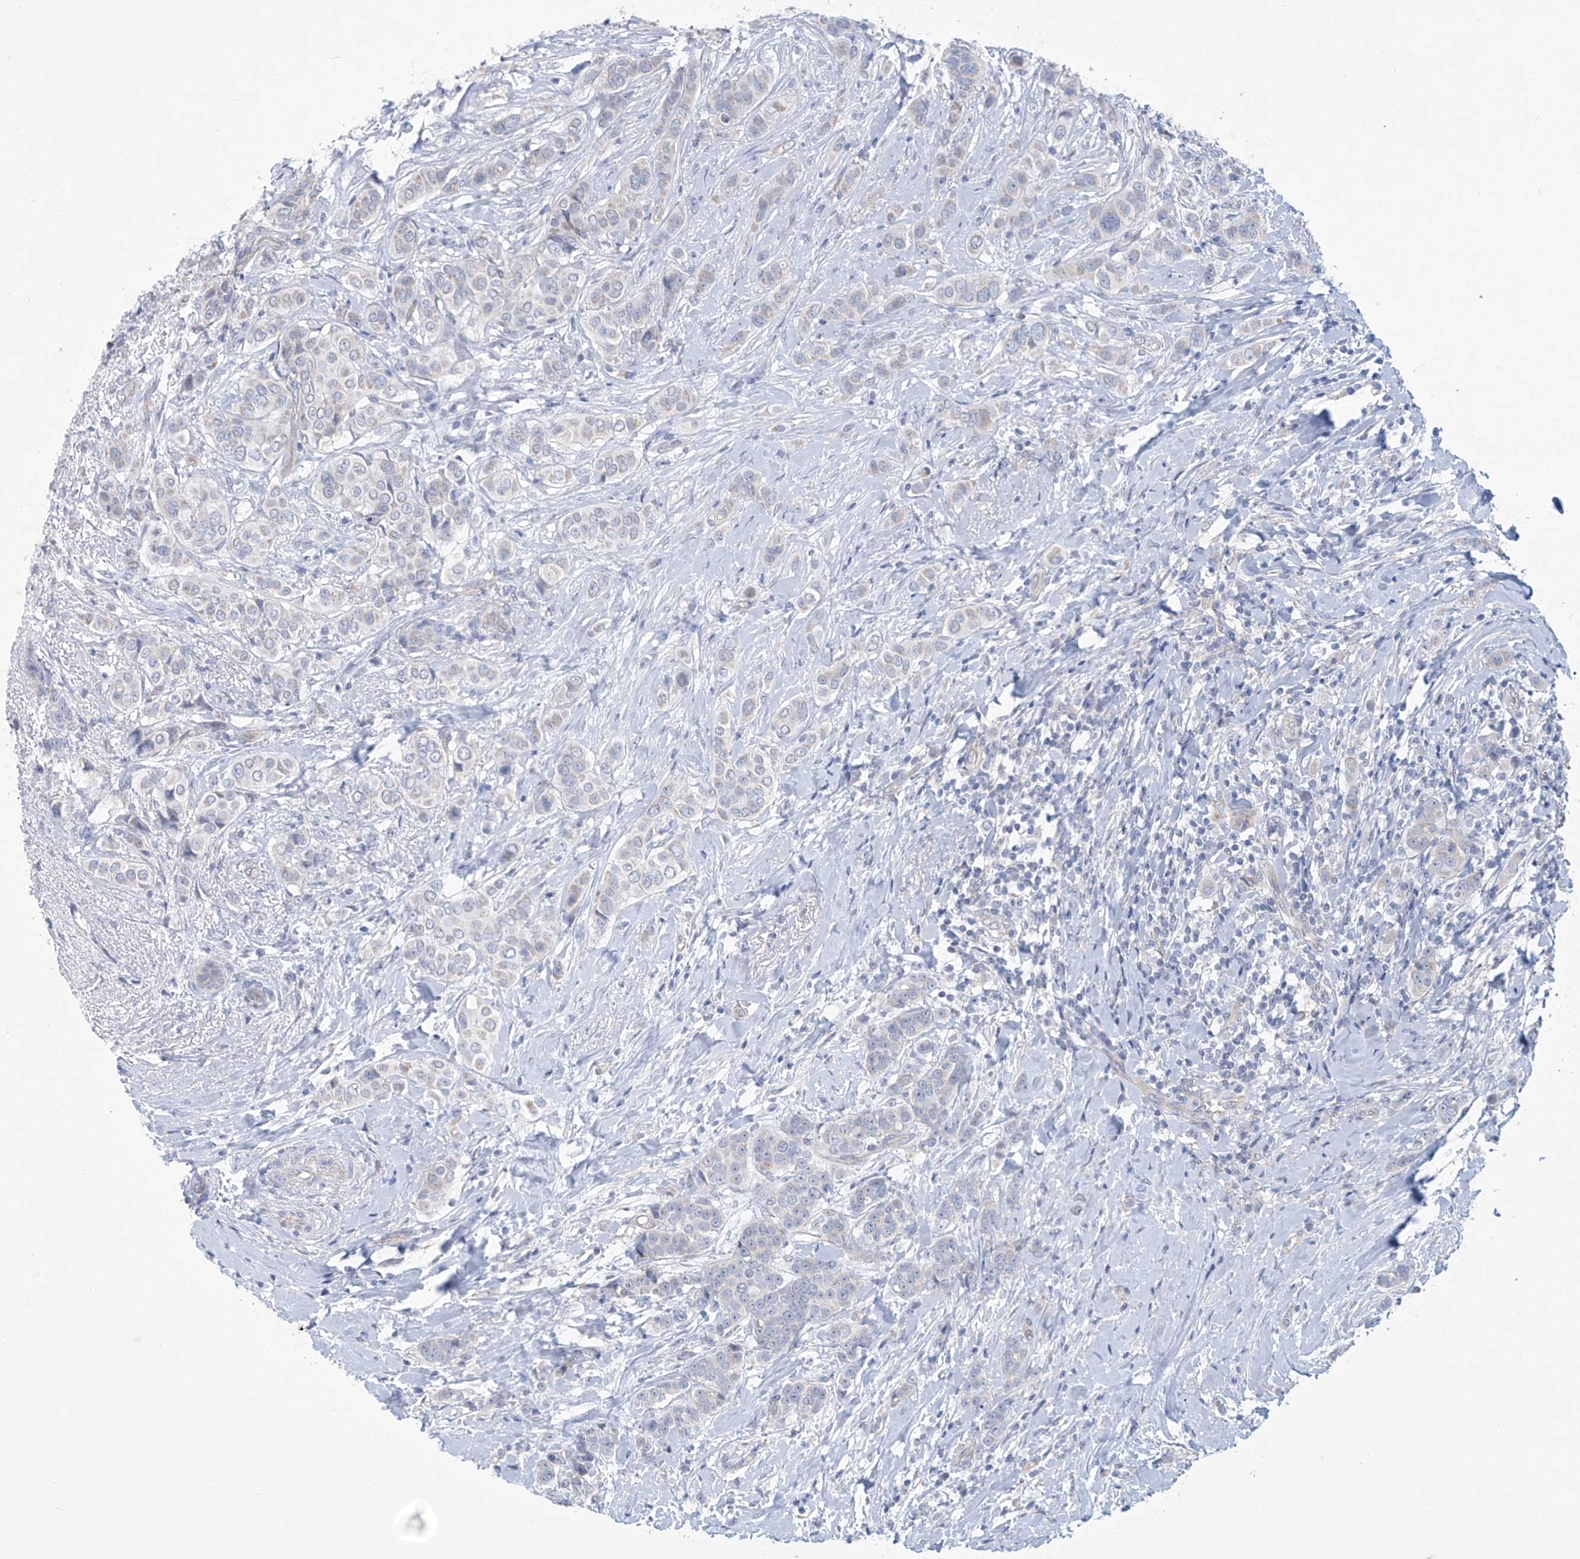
{"staining": {"intensity": "negative", "quantity": "none", "location": "none"}, "tissue": "breast cancer", "cell_type": "Tumor cells", "image_type": "cancer", "snomed": [{"axis": "morphology", "description": "Lobular carcinoma"}, {"axis": "topography", "description": "Breast"}], "caption": "DAB immunohistochemical staining of human lobular carcinoma (breast) shows no significant expression in tumor cells.", "gene": "ABHD13", "patient": {"sex": "female", "age": 51}}